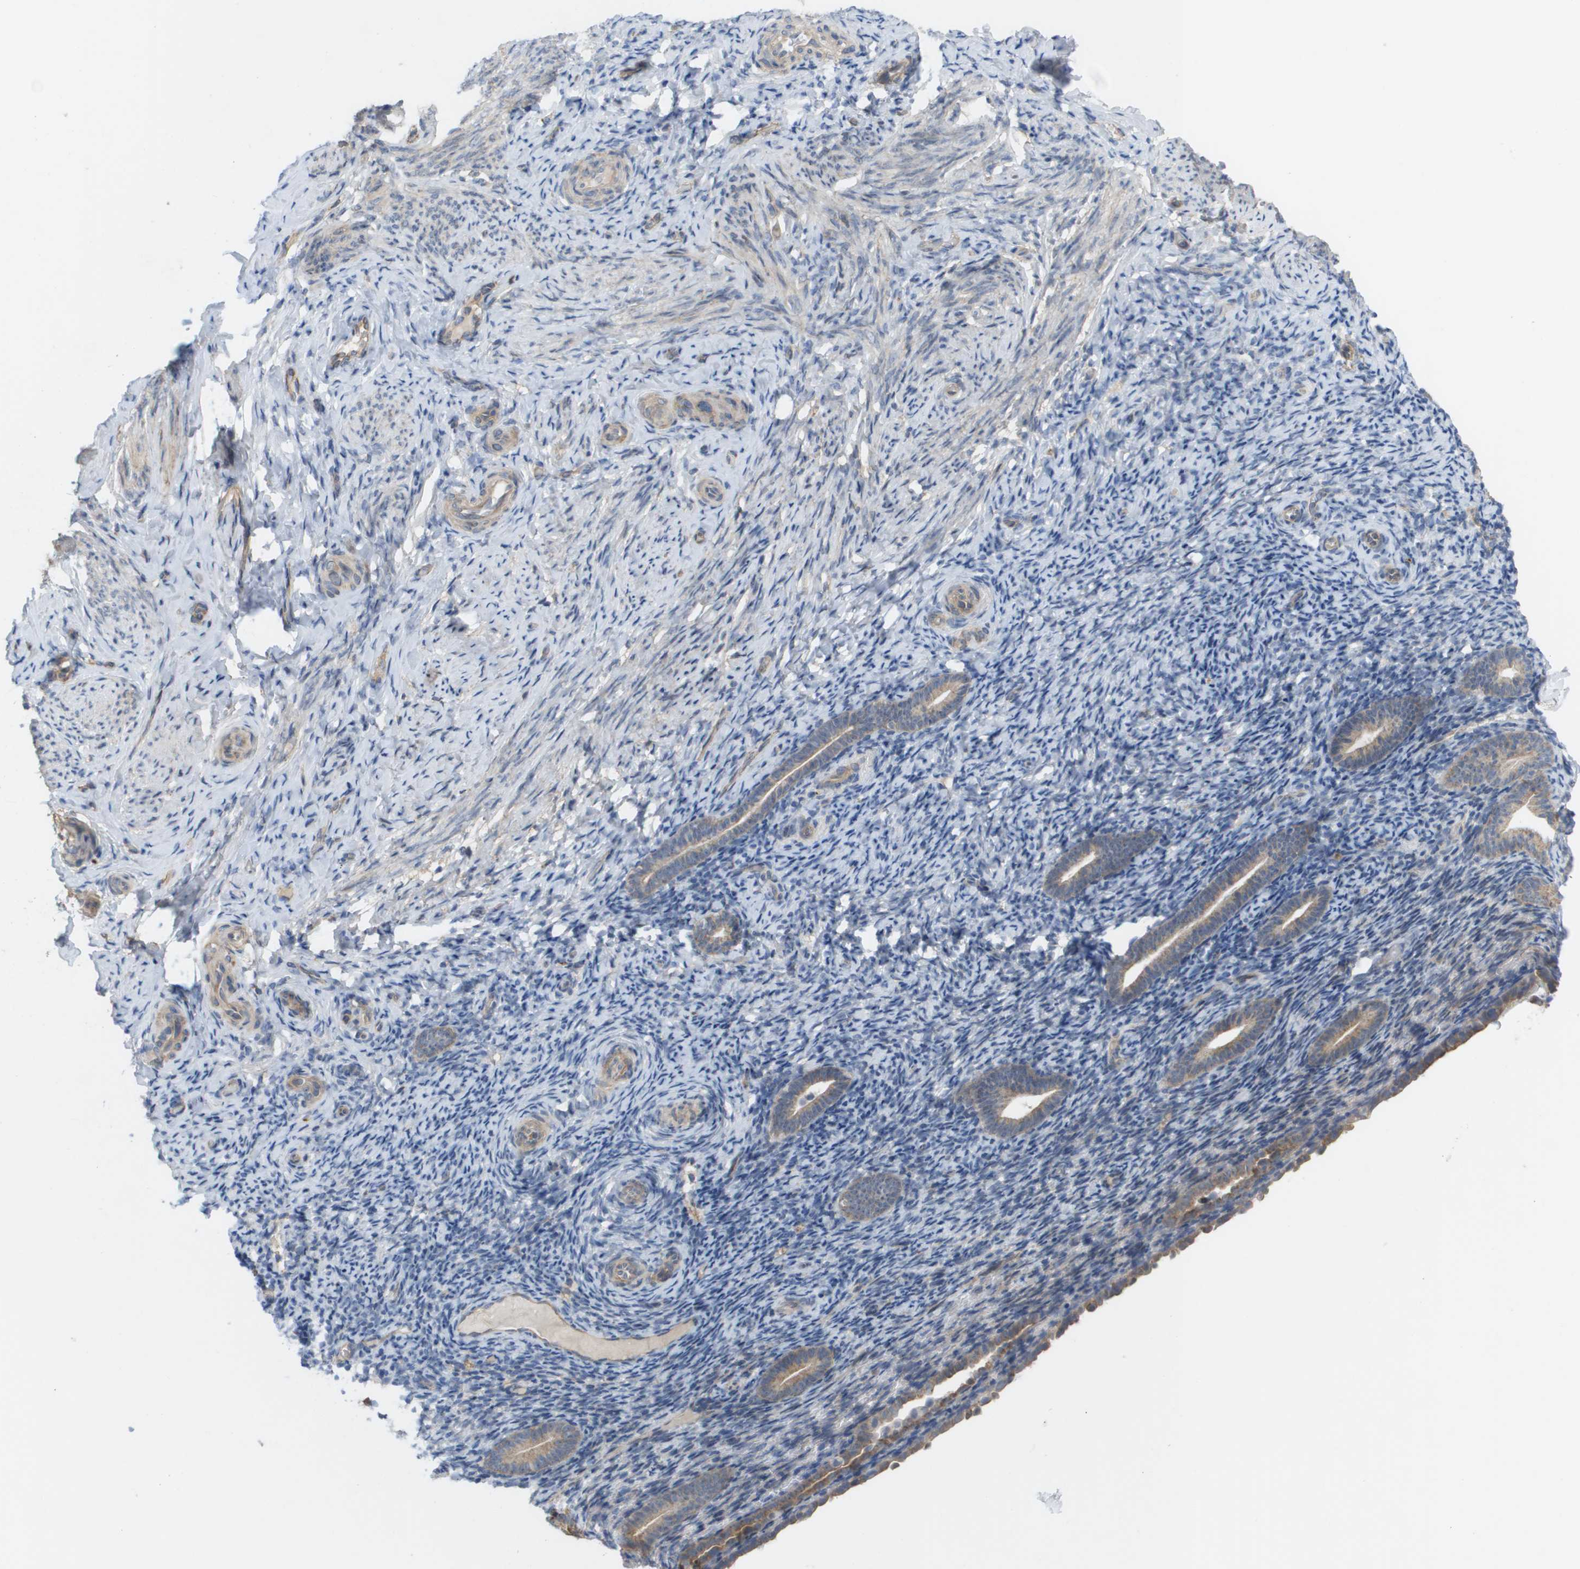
{"staining": {"intensity": "negative", "quantity": "none", "location": "none"}, "tissue": "endometrium", "cell_type": "Cells in endometrial stroma", "image_type": "normal", "snomed": [{"axis": "morphology", "description": "Normal tissue, NOS"}, {"axis": "topography", "description": "Endometrium"}], "caption": "Cells in endometrial stroma show no significant positivity in normal endometrium. (Stains: DAB (3,3'-diaminobenzidine) IHC with hematoxylin counter stain, Microscopy: brightfield microscopy at high magnification).", "gene": "MTARC2", "patient": {"sex": "female", "age": 51}}